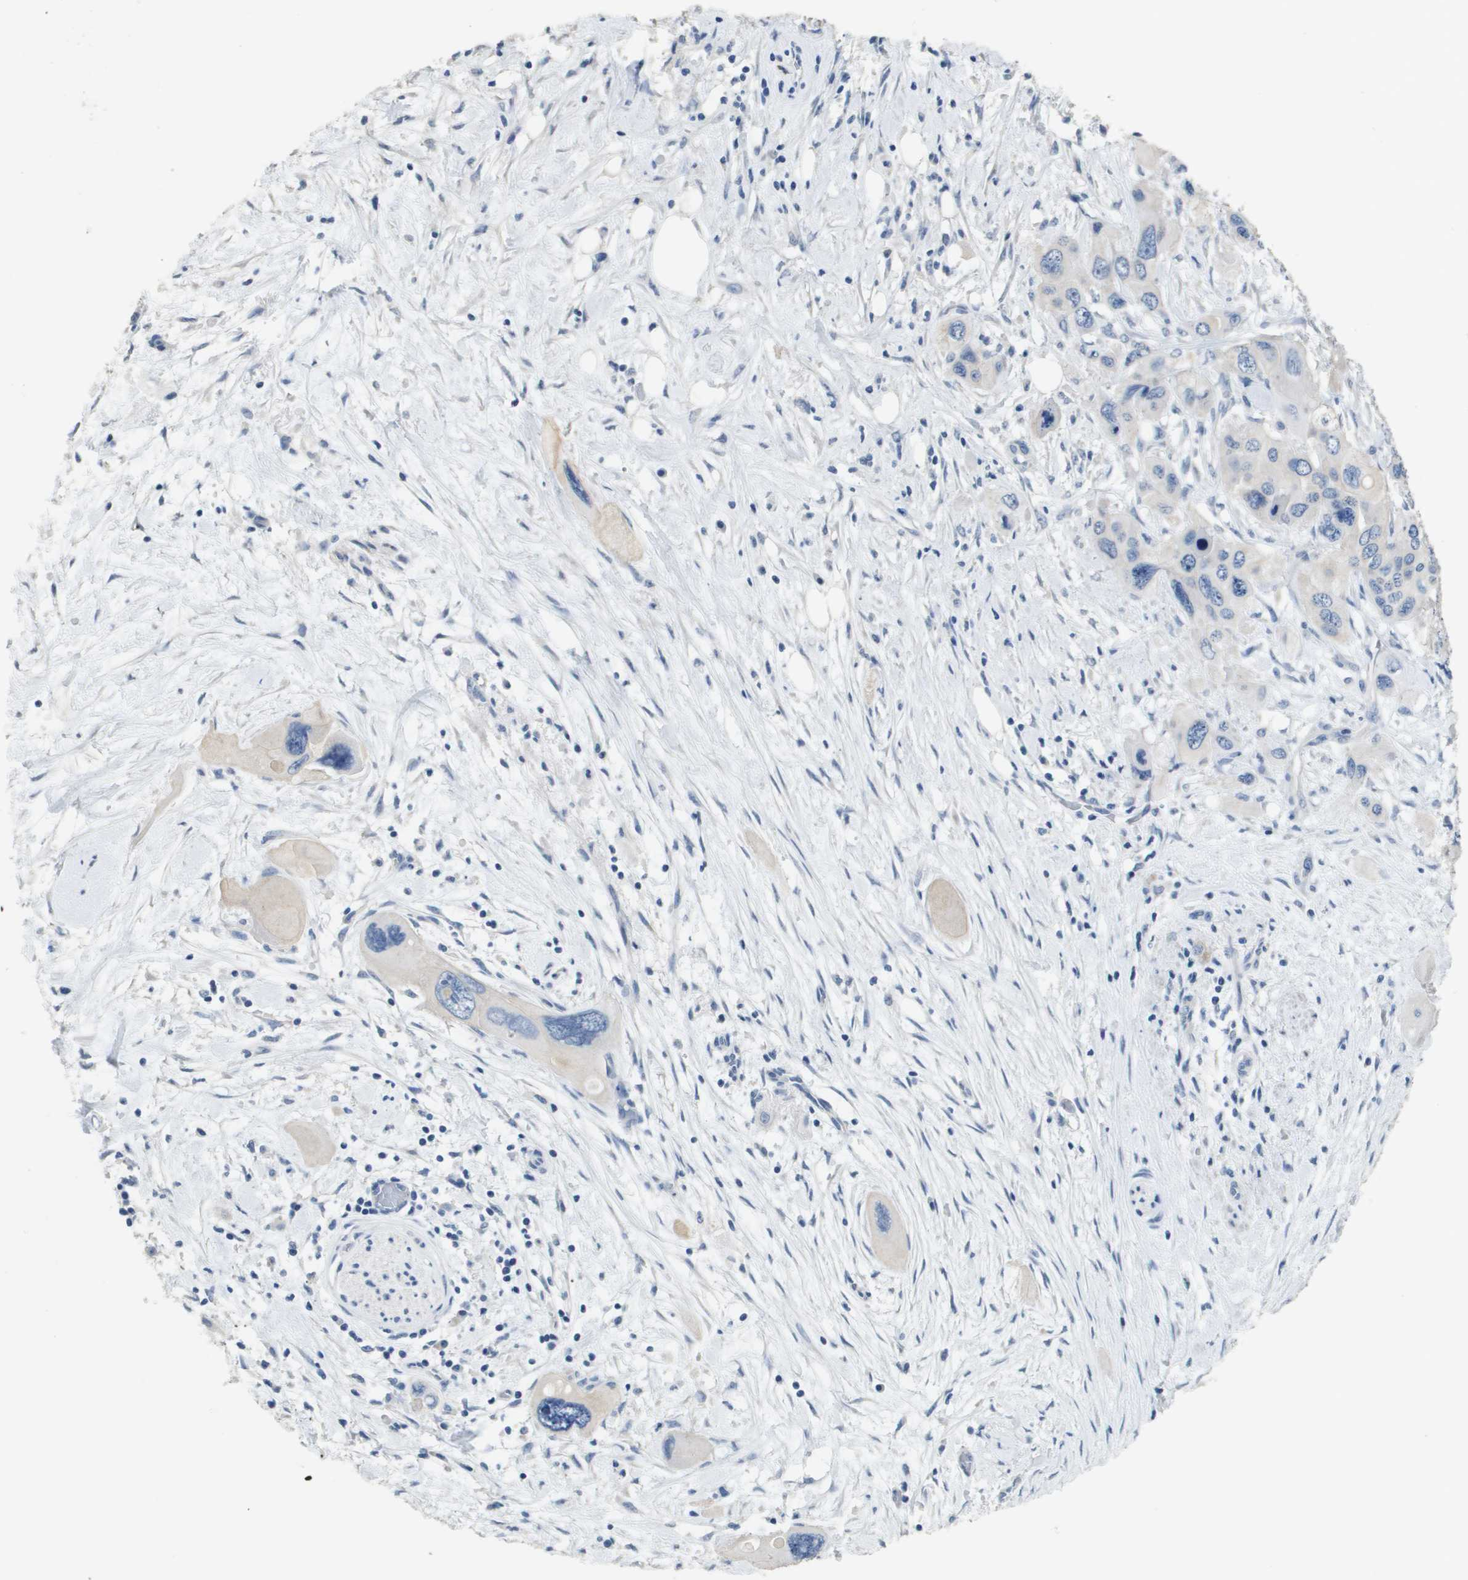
{"staining": {"intensity": "negative", "quantity": "none", "location": "none"}, "tissue": "pancreatic cancer", "cell_type": "Tumor cells", "image_type": "cancer", "snomed": [{"axis": "morphology", "description": "Adenocarcinoma, NOS"}, {"axis": "topography", "description": "Pancreas"}], "caption": "A histopathology image of human pancreatic adenocarcinoma is negative for staining in tumor cells. (DAB IHC with hematoxylin counter stain).", "gene": "MT3", "patient": {"sex": "male", "age": 73}}